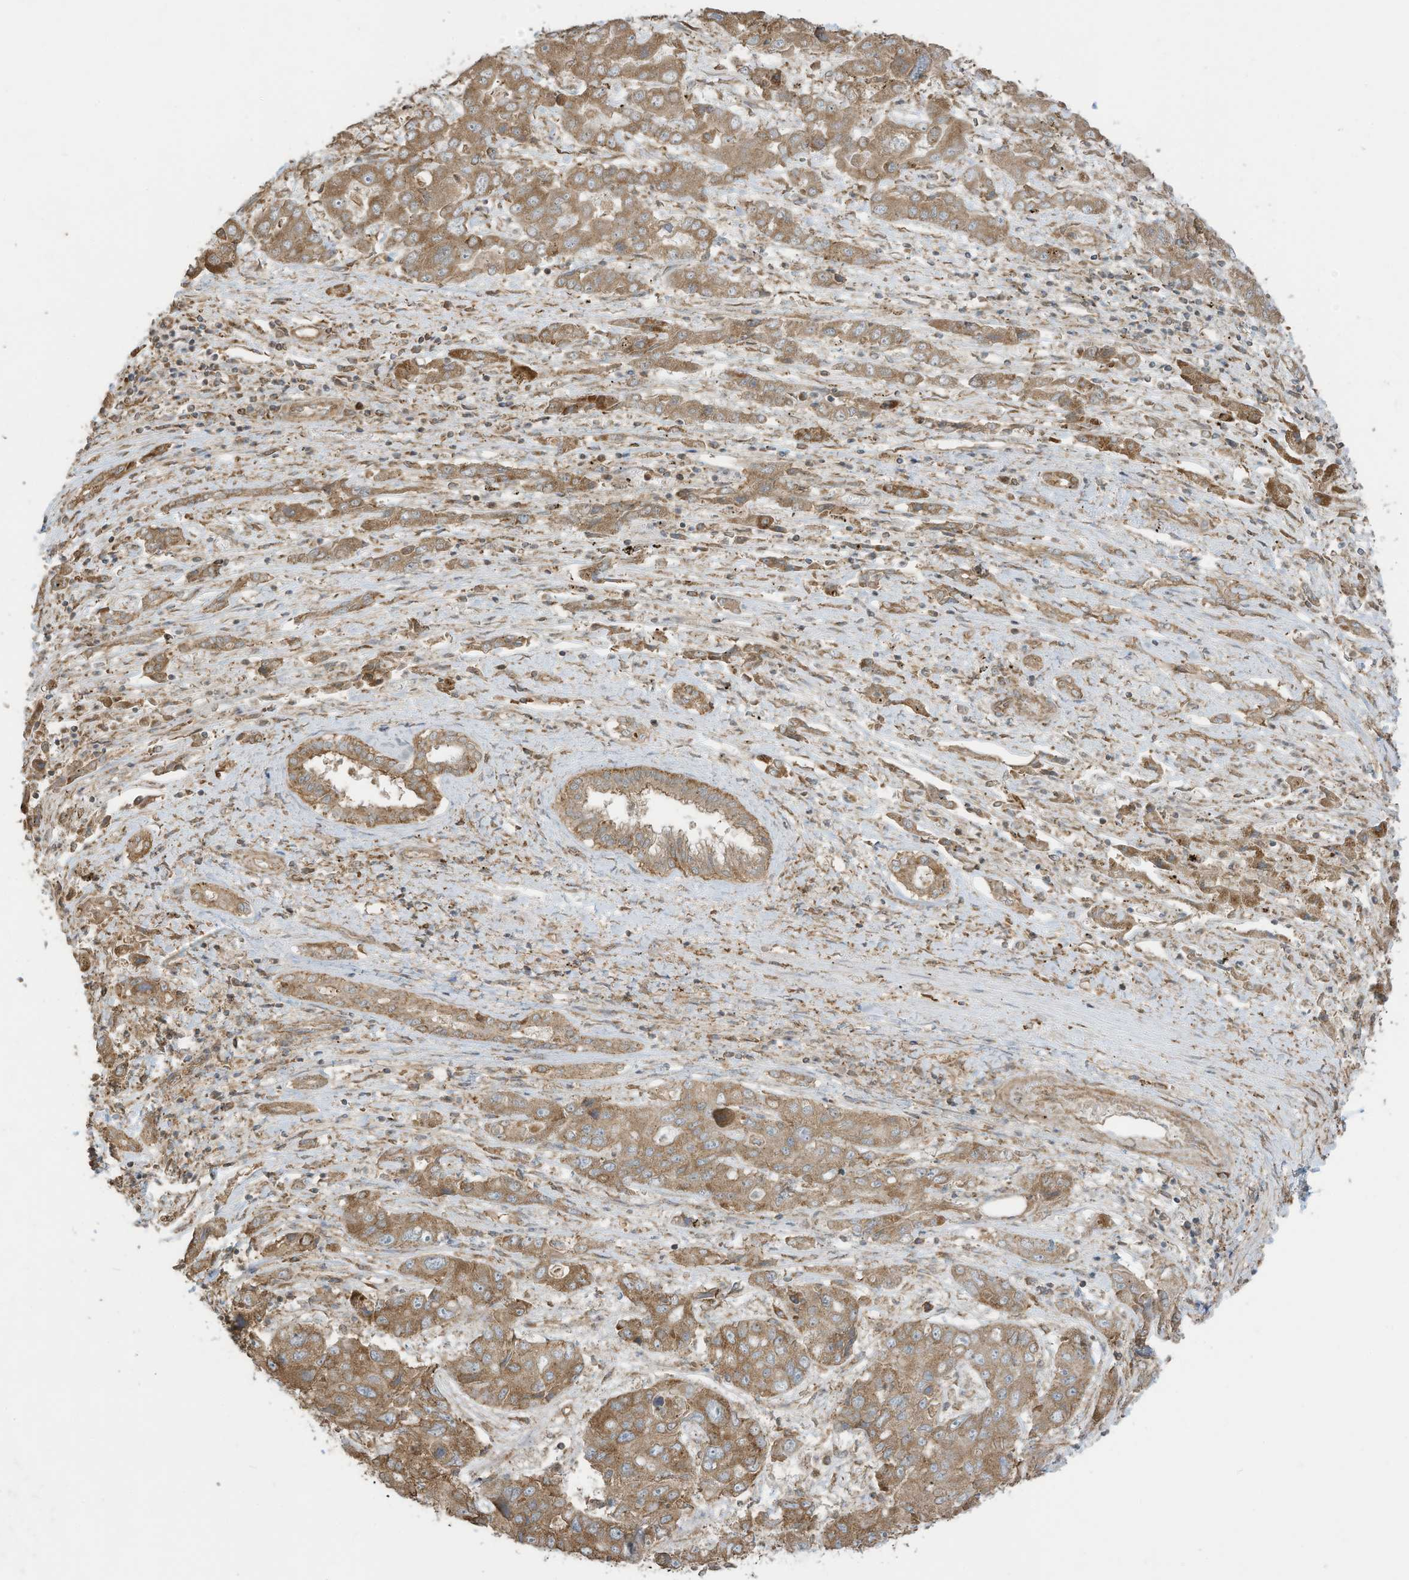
{"staining": {"intensity": "moderate", "quantity": ">75%", "location": "cytoplasmic/membranous"}, "tissue": "liver cancer", "cell_type": "Tumor cells", "image_type": "cancer", "snomed": [{"axis": "morphology", "description": "Cholangiocarcinoma"}, {"axis": "topography", "description": "Liver"}], "caption": "A high-resolution image shows IHC staining of liver cancer, which reveals moderate cytoplasmic/membranous expression in approximately >75% of tumor cells.", "gene": "CGAS", "patient": {"sex": "male", "age": 67}}